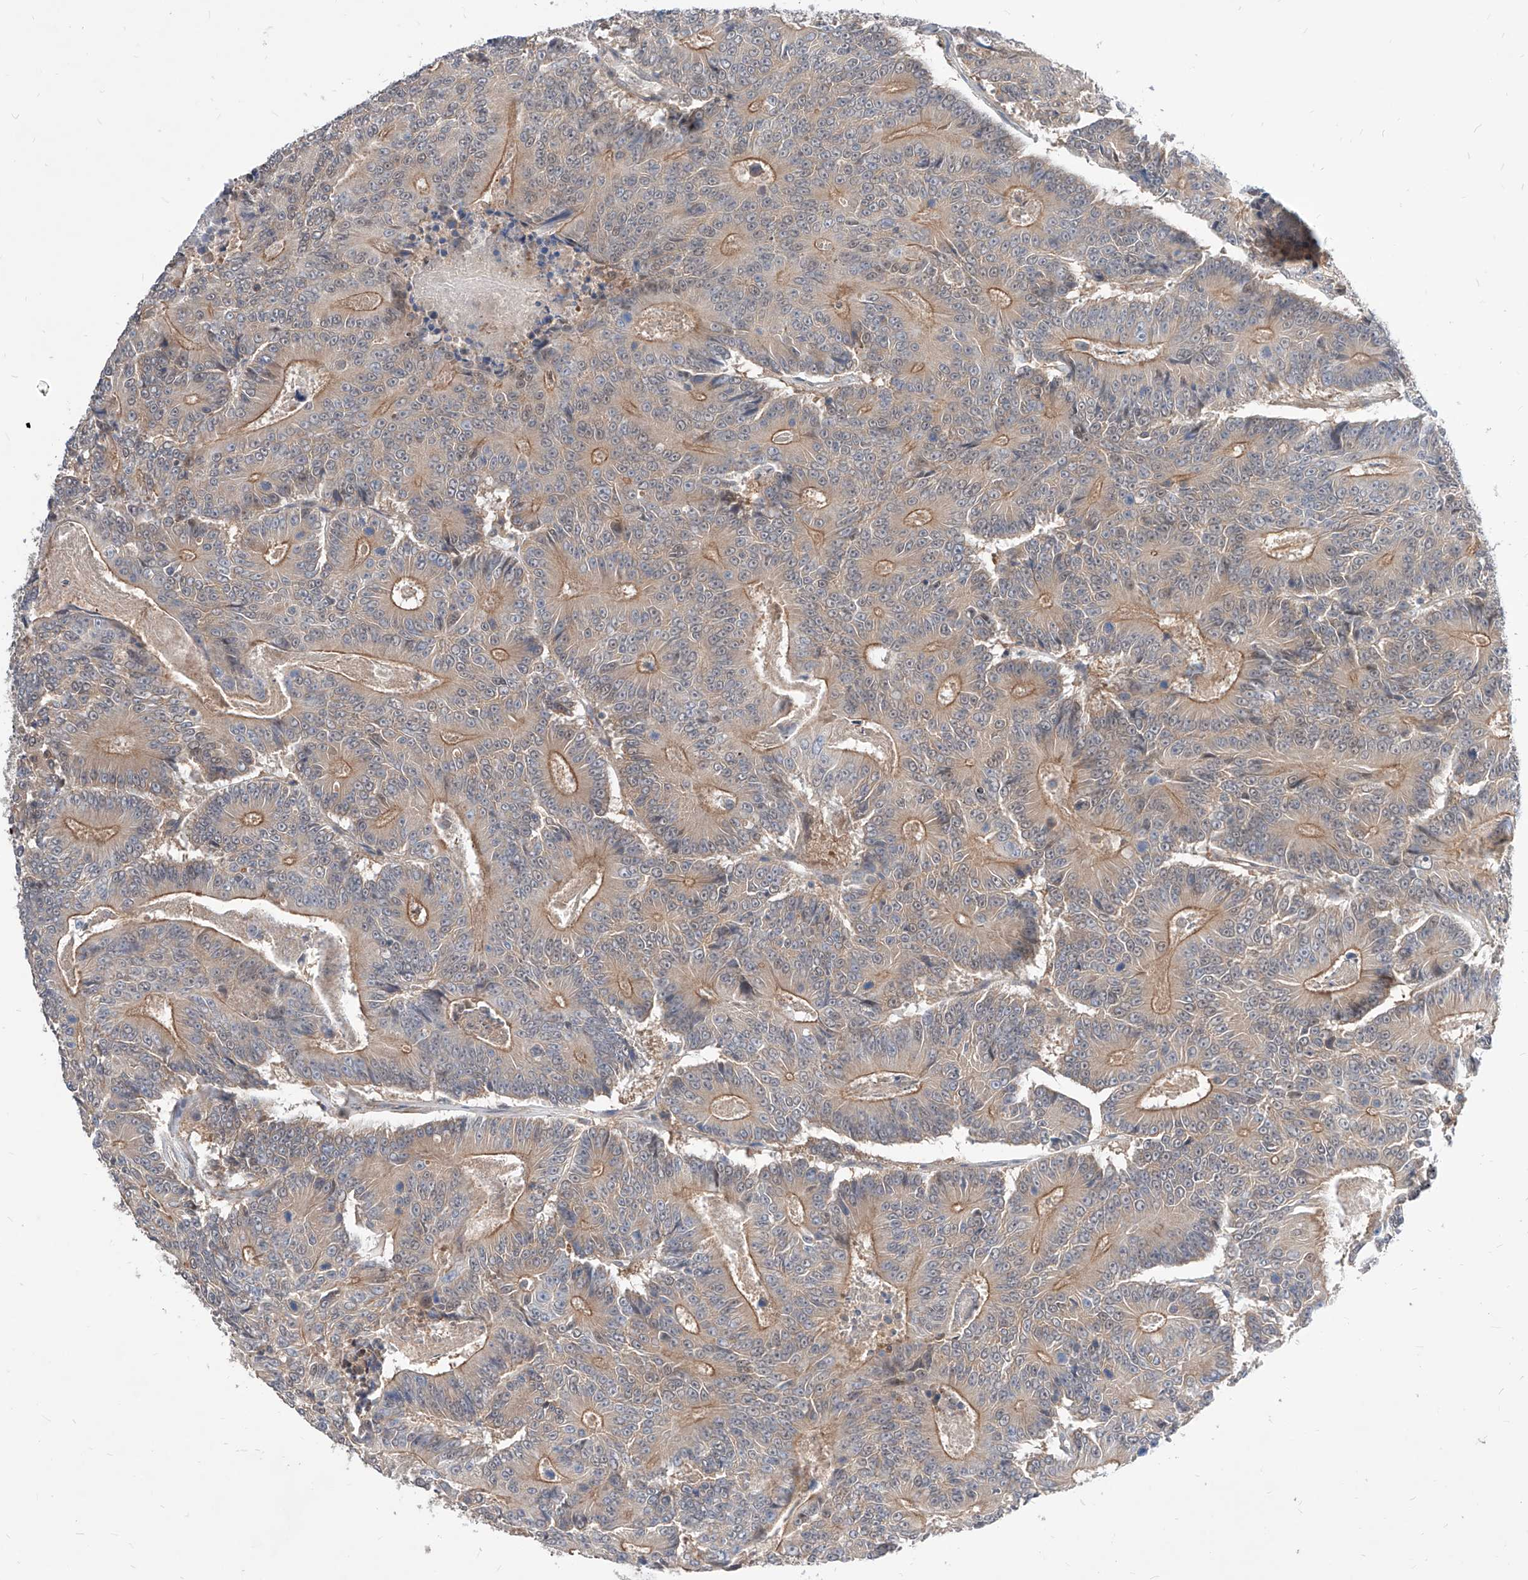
{"staining": {"intensity": "moderate", "quantity": "25%-75%", "location": "cytoplasmic/membranous"}, "tissue": "colorectal cancer", "cell_type": "Tumor cells", "image_type": "cancer", "snomed": [{"axis": "morphology", "description": "Adenocarcinoma, NOS"}, {"axis": "topography", "description": "Colon"}], "caption": "Protein analysis of adenocarcinoma (colorectal) tissue reveals moderate cytoplasmic/membranous positivity in approximately 25%-75% of tumor cells.", "gene": "TSNAX", "patient": {"sex": "male", "age": 83}}